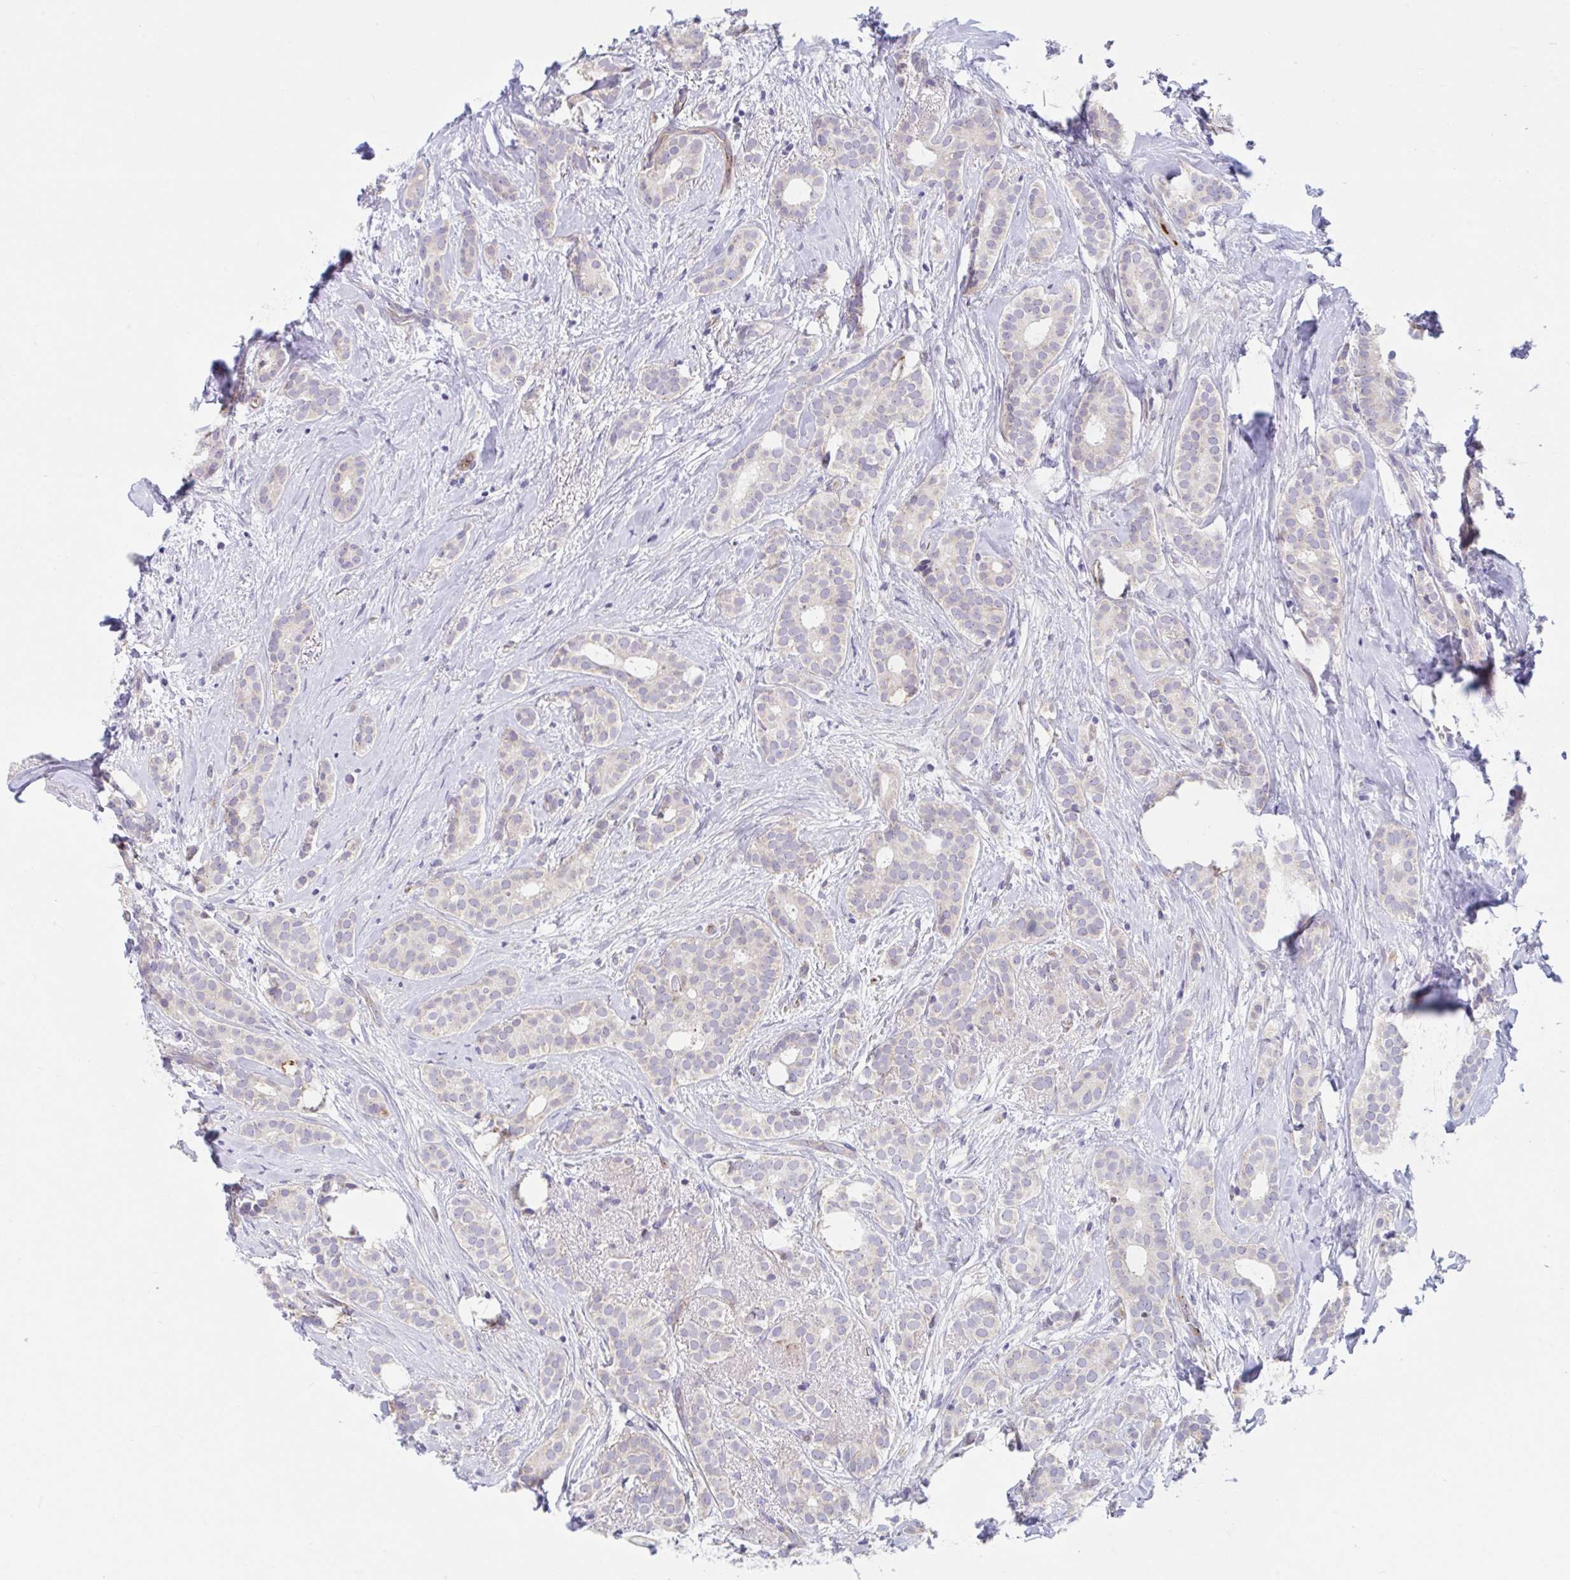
{"staining": {"intensity": "negative", "quantity": "none", "location": "none"}, "tissue": "breast cancer", "cell_type": "Tumor cells", "image_type": "cancer", "snomed": [{"axis": "morphology", "description": "Duct carcinoma"}, {"axis": "topography", "description": "Breast"}], "caption": "This is an immunohistochemistry (IHC) micrograph of intraductal carcinoma (breast). There is no positivity in tumor cells.", "gene": "IL37", "patient": {"sex": "female", "age": 65}}